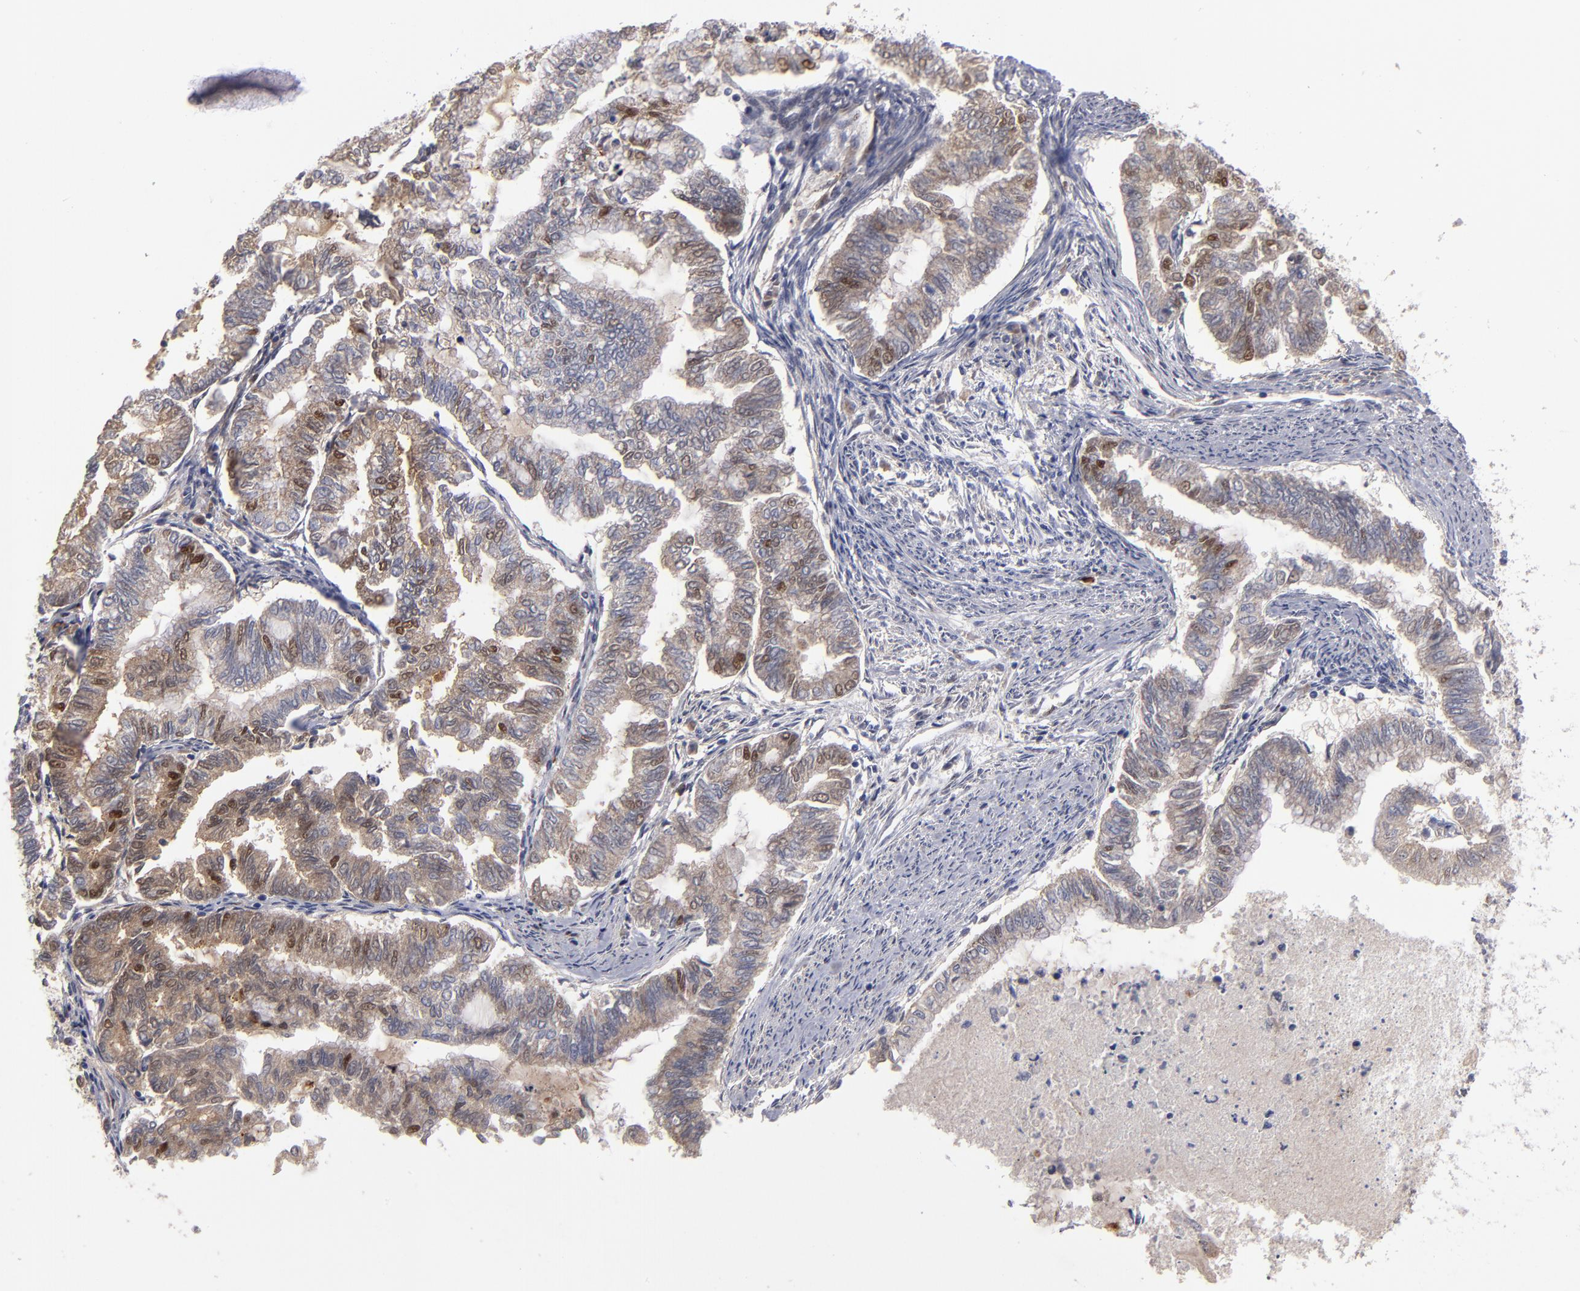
{"staining": {"intensity": "weak", "quantity": ">75%", "location": "cytoplasmic/membranous"}, "tissue": "endometrial cancer", "cell_type": "Tumor cells", "image_type": "cancer", "snomed": [{"axis": "morphology", "description": "Adenocarcinoma, NOS"}, {"axis": "topography", "description": "Endometrium"}], "caption": "Endometrial adenocarcinoma stained for a protein (brown) shows weak cytoplasmic/membranous positive positivity in approximately >75% of tumor cells.", "gene": "EXD2", "patient": {"sex": "female", "age": 79}}